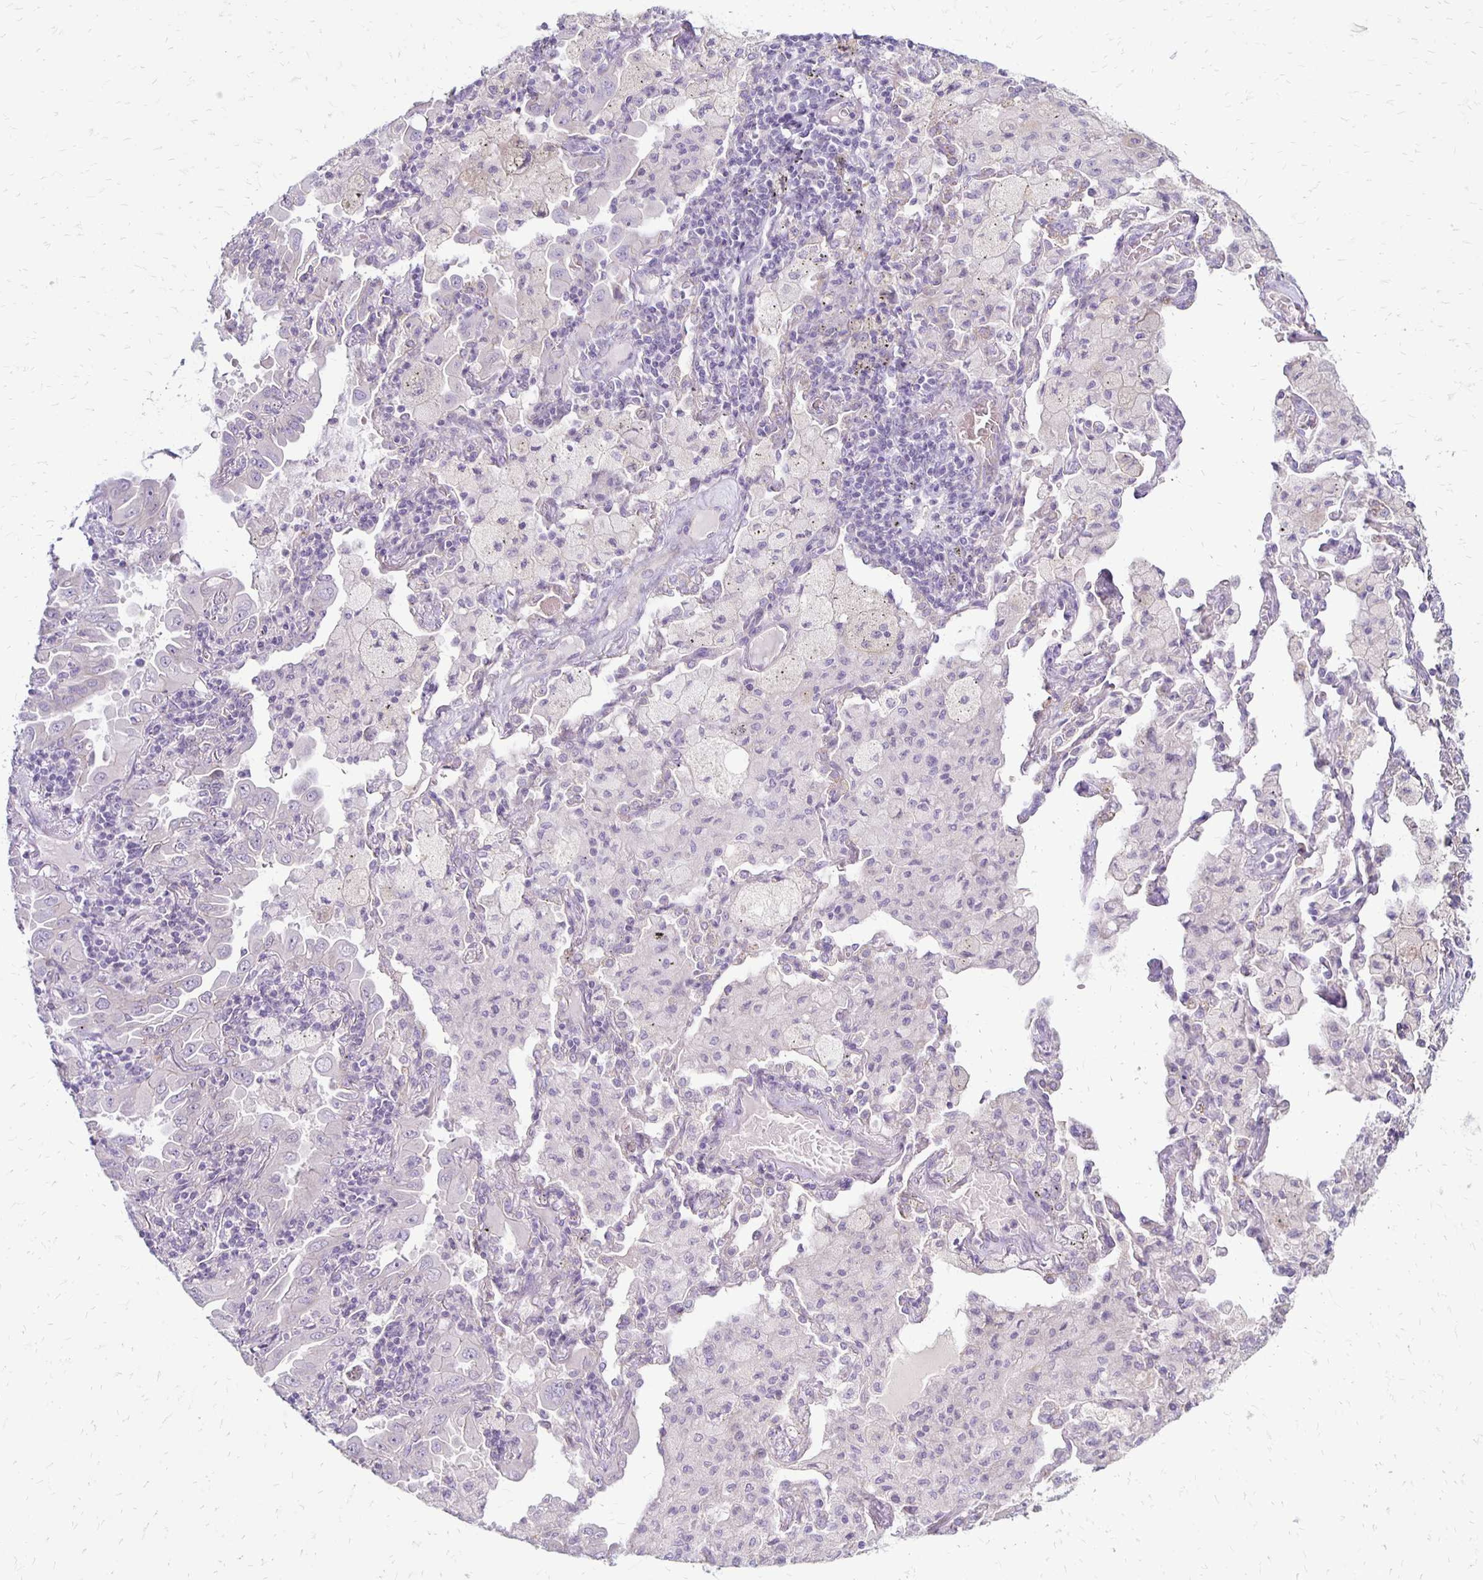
{"staining": {"intensity": "negative", "quantity": "none", "location": "none"}, "tissue": "lung cancer", "cell_type": "Tumor cells", "image_type": "cancer", "snomed": [{"axis": "morphology", "description": "Adenocarcinoma, NOS"}, {"axis": "topography", "description": "Lung"}], "caption": "Protein analysis of adenocarcinoma (lung) exhibits no significant positivity in tumor cells.", "gene": "KATNBL1", "patient": {"sex": "male", "age": 64}}